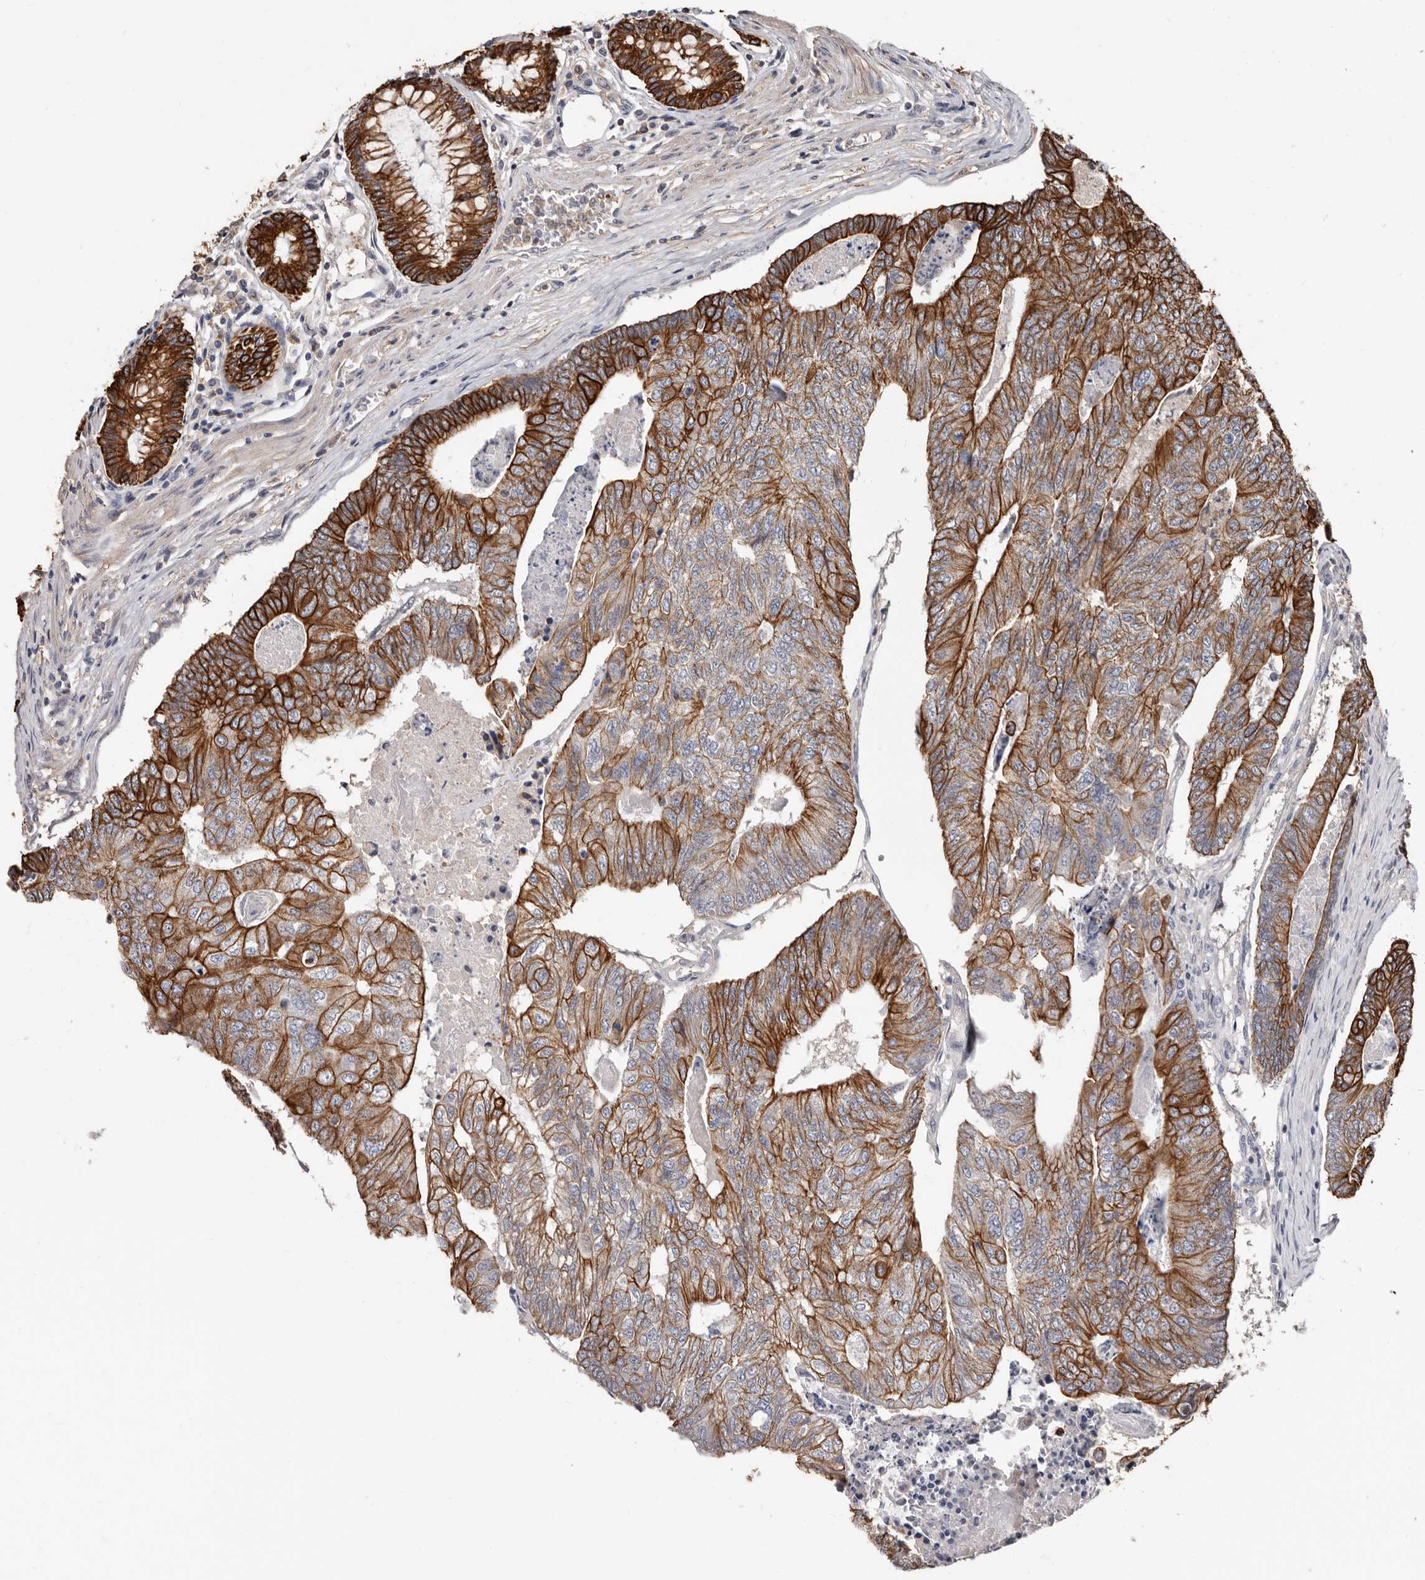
{"staining": {"intensity": "strong", "quantity": ">75%", "location": "cytoplasmic/membranous"}, "tissue": "colorectal cancer", "cell_type": "Tumor cells", "image_type": "cancer", "snomed": [{"axis": "morphology", "description": "Adenocarcinoma, NOS"}, {"axis": "topography", "description": "Colon"}], "caption": "This photomicrograph displays immunohistochemistry (IHC) staining of human colorectal cancer (adenocarcinoma), with high strong cytoplasmic/membranous staining in about >75% of tumor cells.", "gene": "MRPL18", "patient": {"sex": "female", "age": 67}}